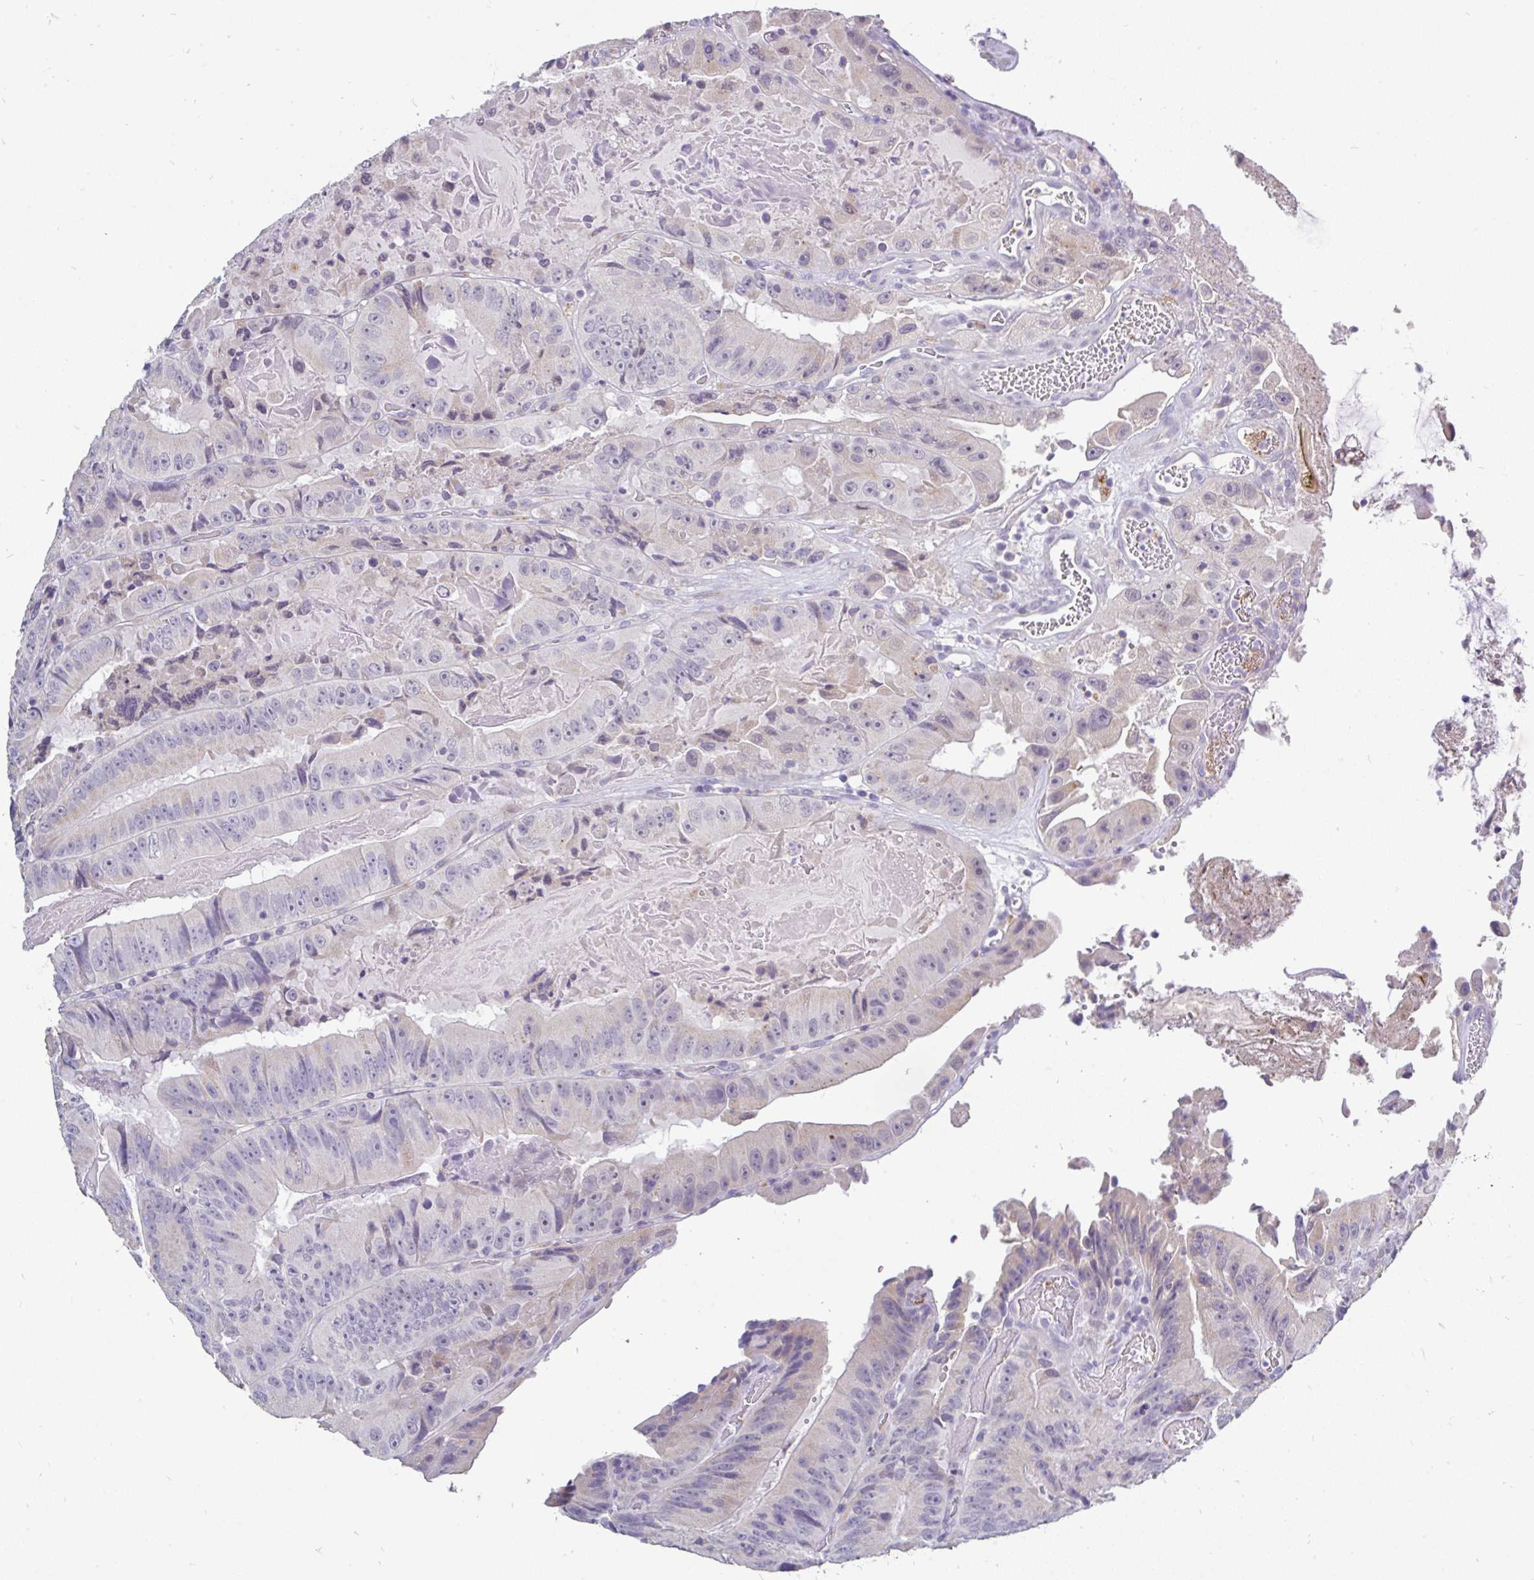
{"staining": {"intensity": "negative", "quantity": "none", "location": "none"}, "tissue": "colorectal cancer", "cell_type": "Tumor cells", "image_type": "cancer", "snomed": [{"axis": "morphology", "description": "Adenocarcinoma, NOS"}, {"axis": "topography", "description": "Colon"}], "caption": "The immunohistochemistry (IHC) photomicrograph has no significant positivity in tumor cells of colorectal adenocarcinoma tissue. Nuclei are stained in blue.", "gene": "INTS5", "patient": {"sex": "female", "age": 86}}